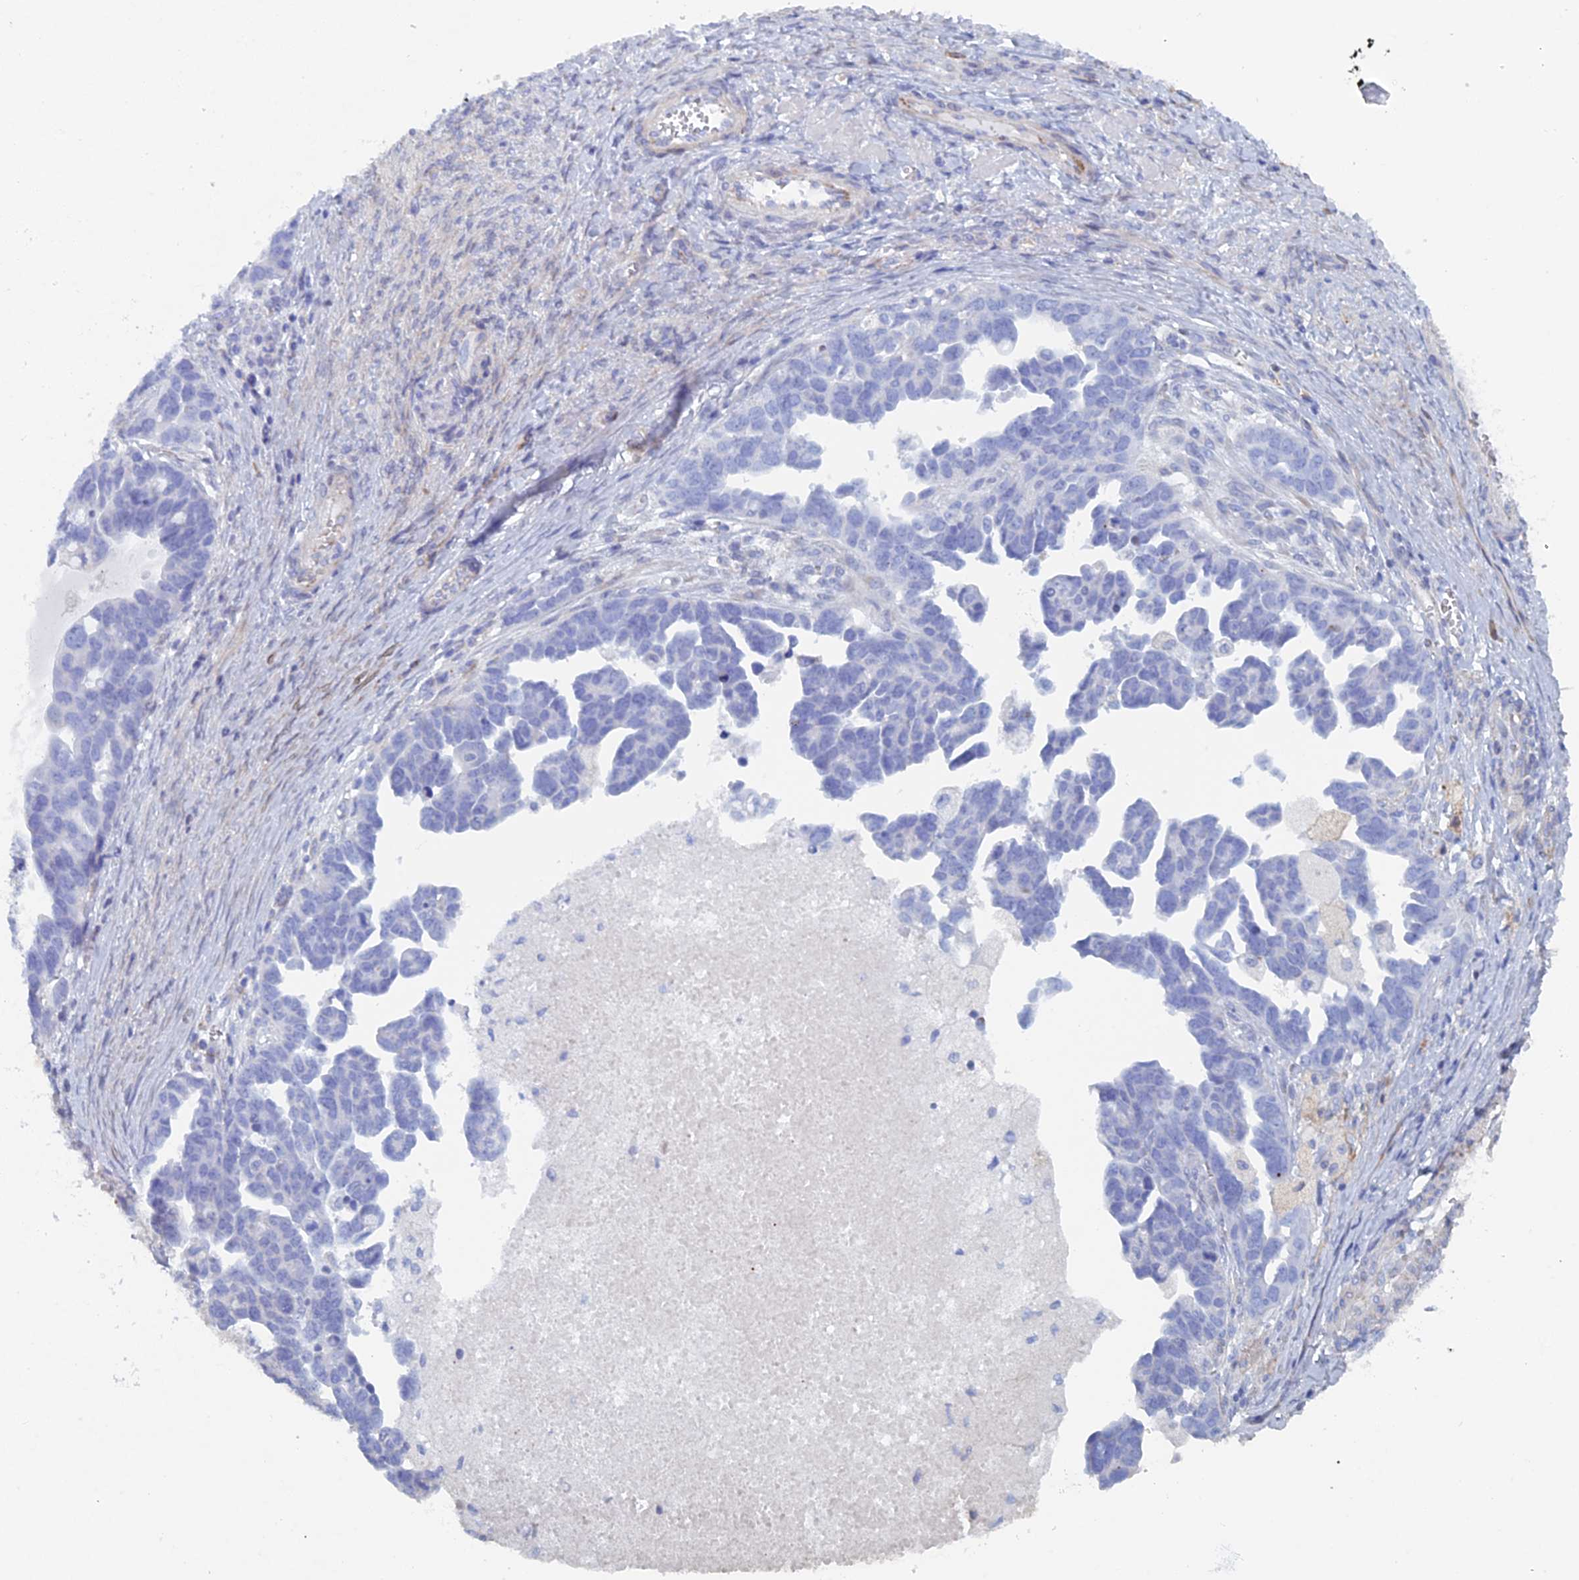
{"staining": {"intensity": "negative", "quantity": "none", "location": "none"}, "tissue": "ovarian cancer", "cell_type": "Tumor cells", "image_type": "cancer", "snomed": [{"axis": "morphology", "description": "Cystadenocarcinoma, serous, NOS"}, {"axis": "topography", "description": "Ovary"}], "caption": "An immunohistochemistry (IHC) image of serous cystadenocarcinoma (ovarian) is shown. There is no staining in tumor cells of serous cystadenocarcinoma (ovarian).", "gene": "COG7", "patient": {"sex": "female", "age": 54}}